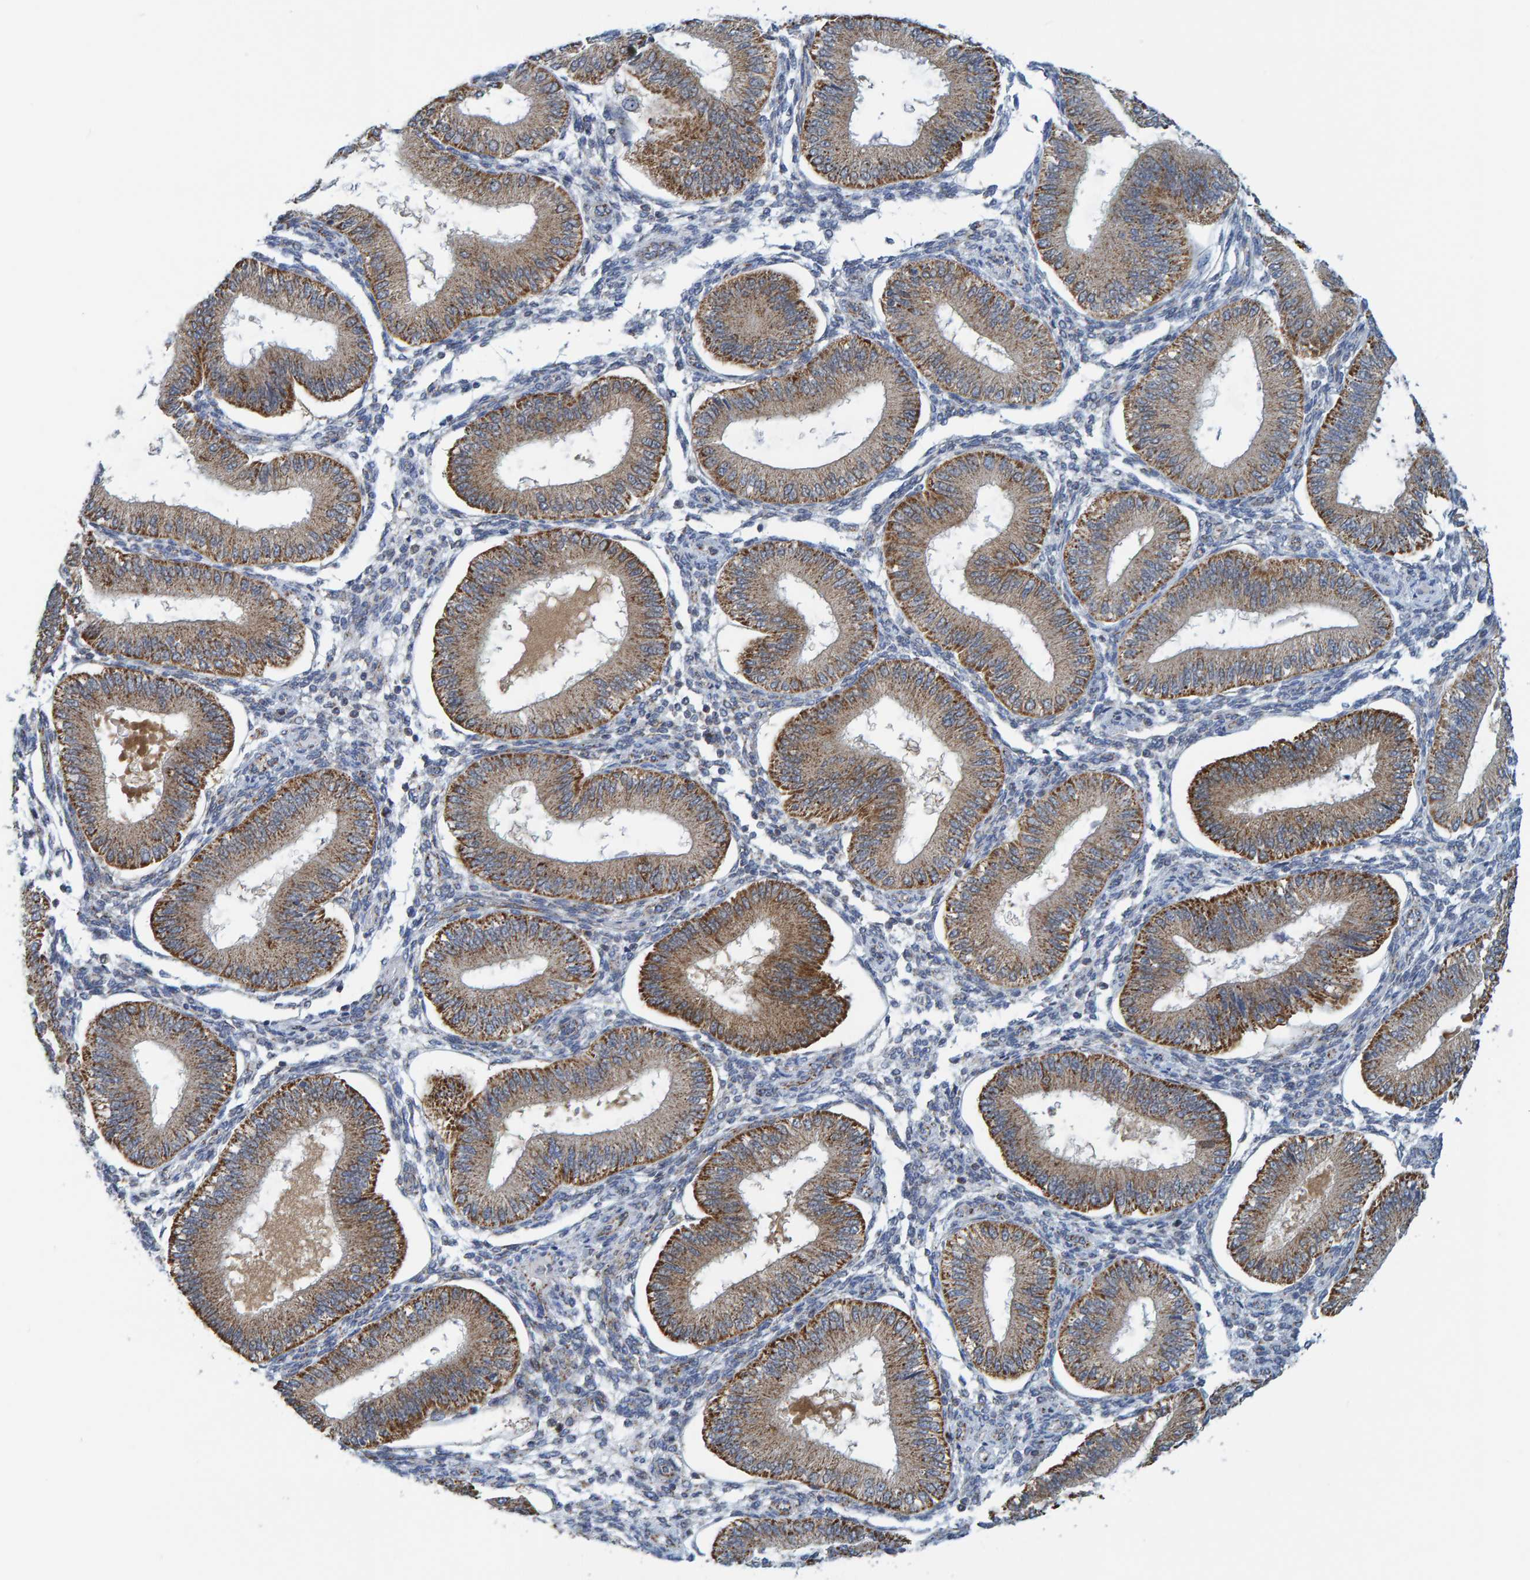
{"staining": {"intensity": "negative", "quantity": "none", "location": "none"}, "tissue": "endometrium", "cell_type": "Cells in endometrial stroma", "image_type": "normal", "snomed": [{"axis": "morphology", "description": "Normal tissue, NOS"}, {"axis": "topography", "description": "Endometrium"}], "caption": "Normal endometrium was stained to show a protein in brown. There is no significant expression in cells in endometrial stroma.", "gene": "MRPS7", "patient": {"sex": "female", "age": 39}}